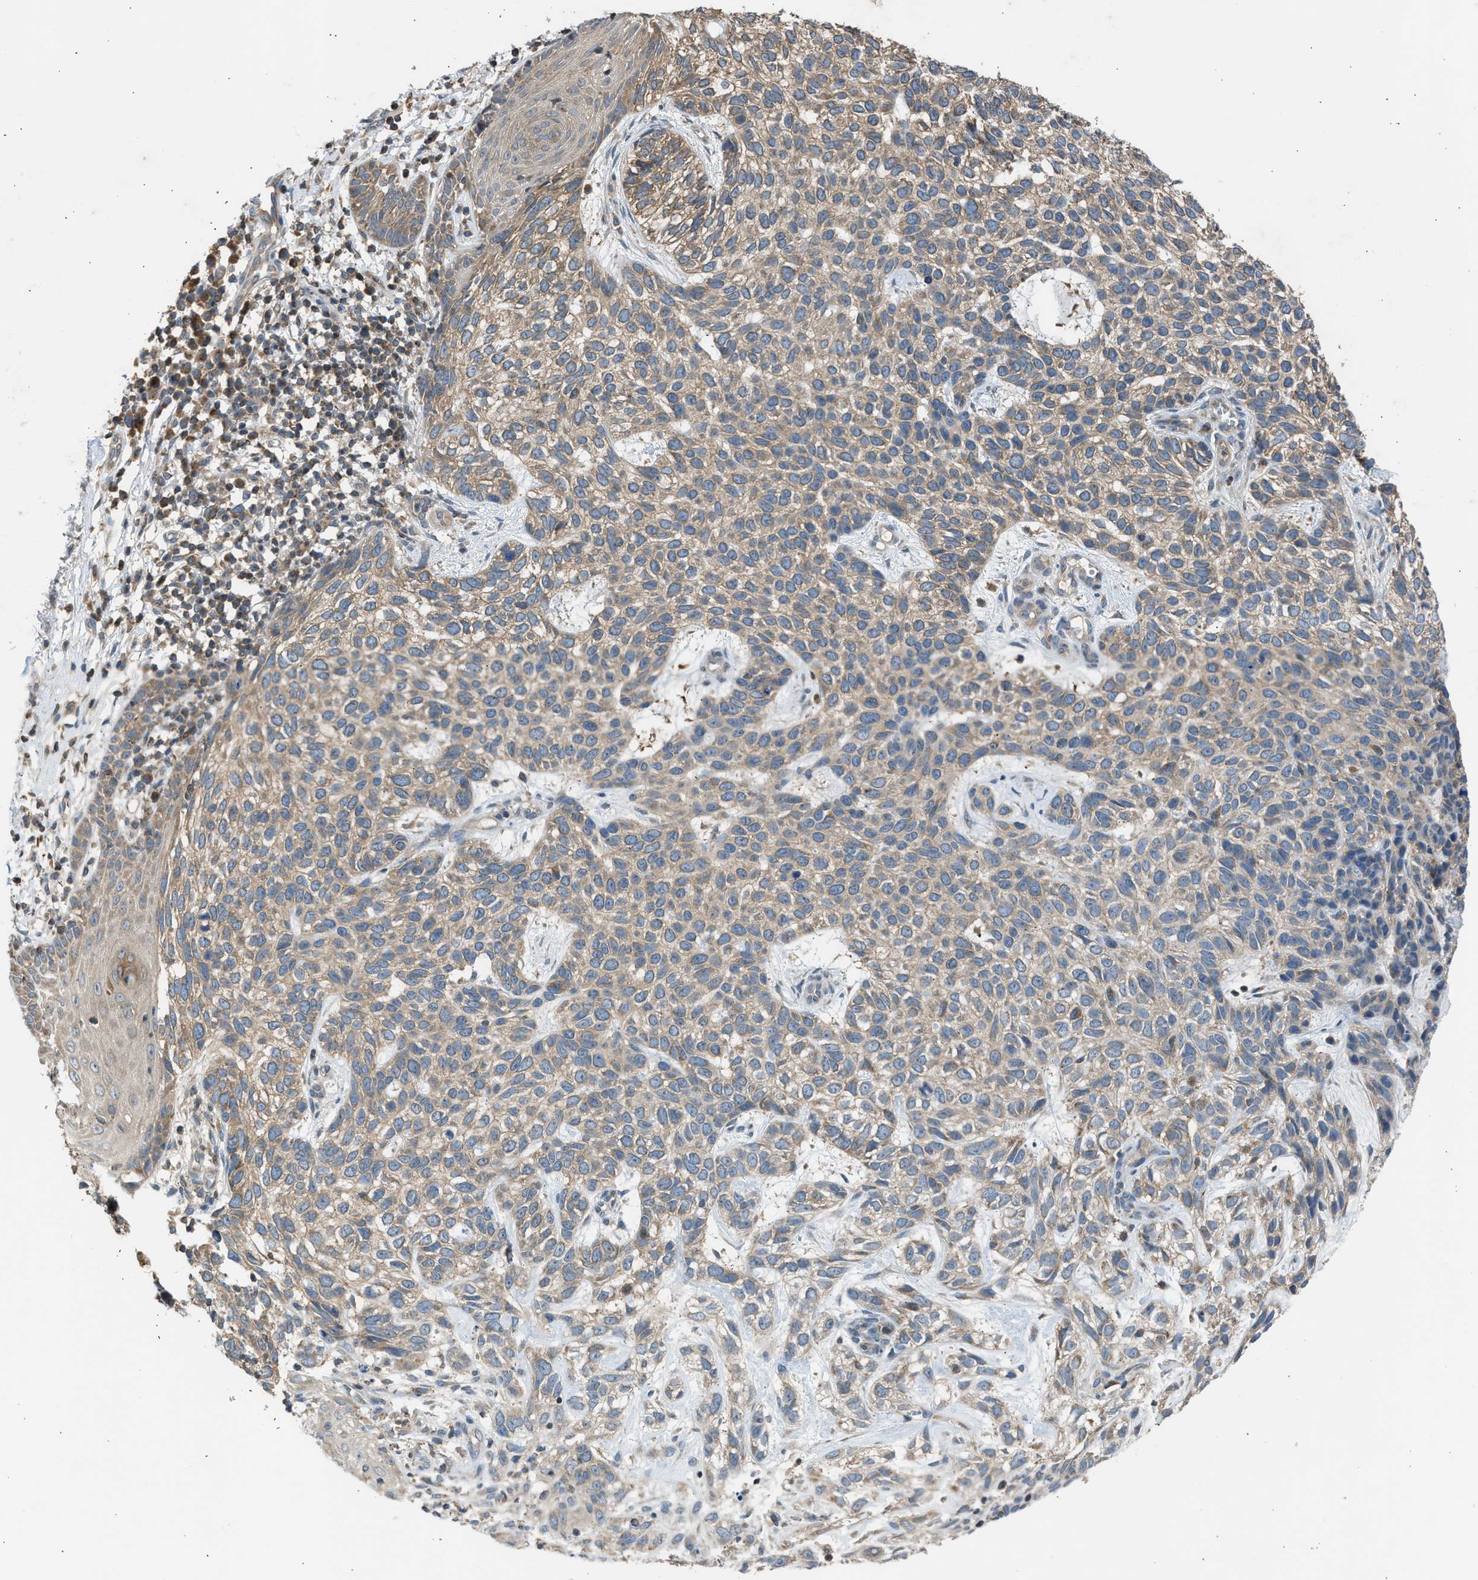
{"staining": {"intensity": "moderate", "quantity": ">75%", "location": "cytoplasmic/membranous"}, "tissue": "skin cancer", "cell_type": "Tumor cells", "image_type": "cancer", "snomed": [{"axis": "morphology", "description": "Normal tissue, NOS"}, {"axis": "morphology", "description": "Basal cell carcinoma"}, {"axis": "topography", "description": "Skin"}], "caption": "Immunohistochemistry (IHC) of human basal cell carcinoma (skin) shows medium levels of moderate cytoplasmic/membranous positivity in about >75% of tumor cells.", "gene": "CYP1A1", "patient": {"sex": "male", "age": 79}}